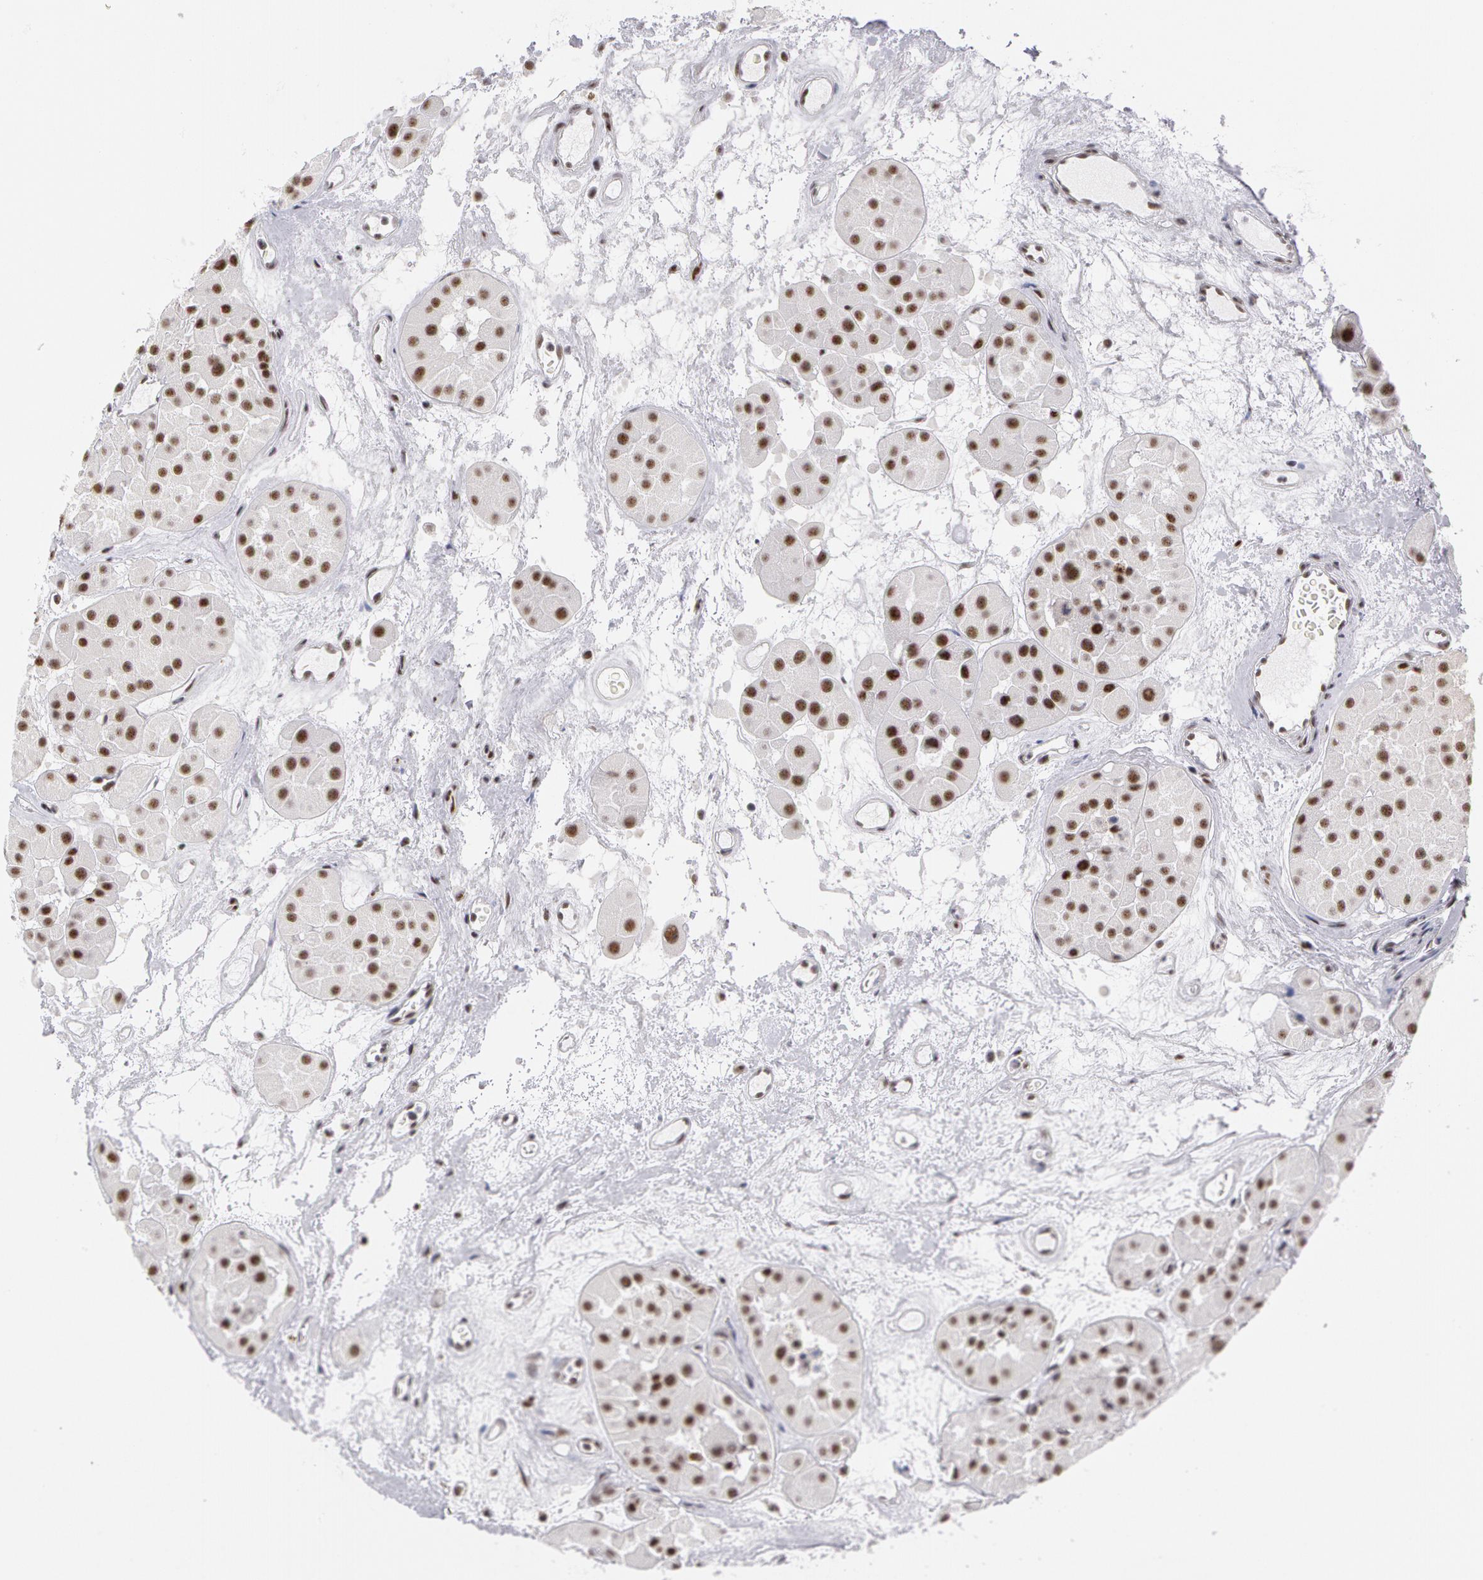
{"staining": {"intensity": "moderate", "quantity": ">75%", "location": "nuclear"}, "tissue": "renal cancer", "cell_type": "Tumor cells", "image_type": "cancer", "snomed": [{"axis": "morphology", "description": "Adenocarcinoma, uncertain malignant potential"}, {"axis": "topography", "description": "Kidney"}], "caption": "IHC (DAB) staining of adenocarcinoma,  uncertain malignant potential (renal) reveals moderate nuclear protein expression in about >75% of tumor cells. Using DAB (3,3'-diaminobenzidine) (brown) and hematoxylin (blue) stains, captured at high magnification using brightfield microscopy.", "gene": "PNN", "patient": {"sex": "male", "age": 63}}